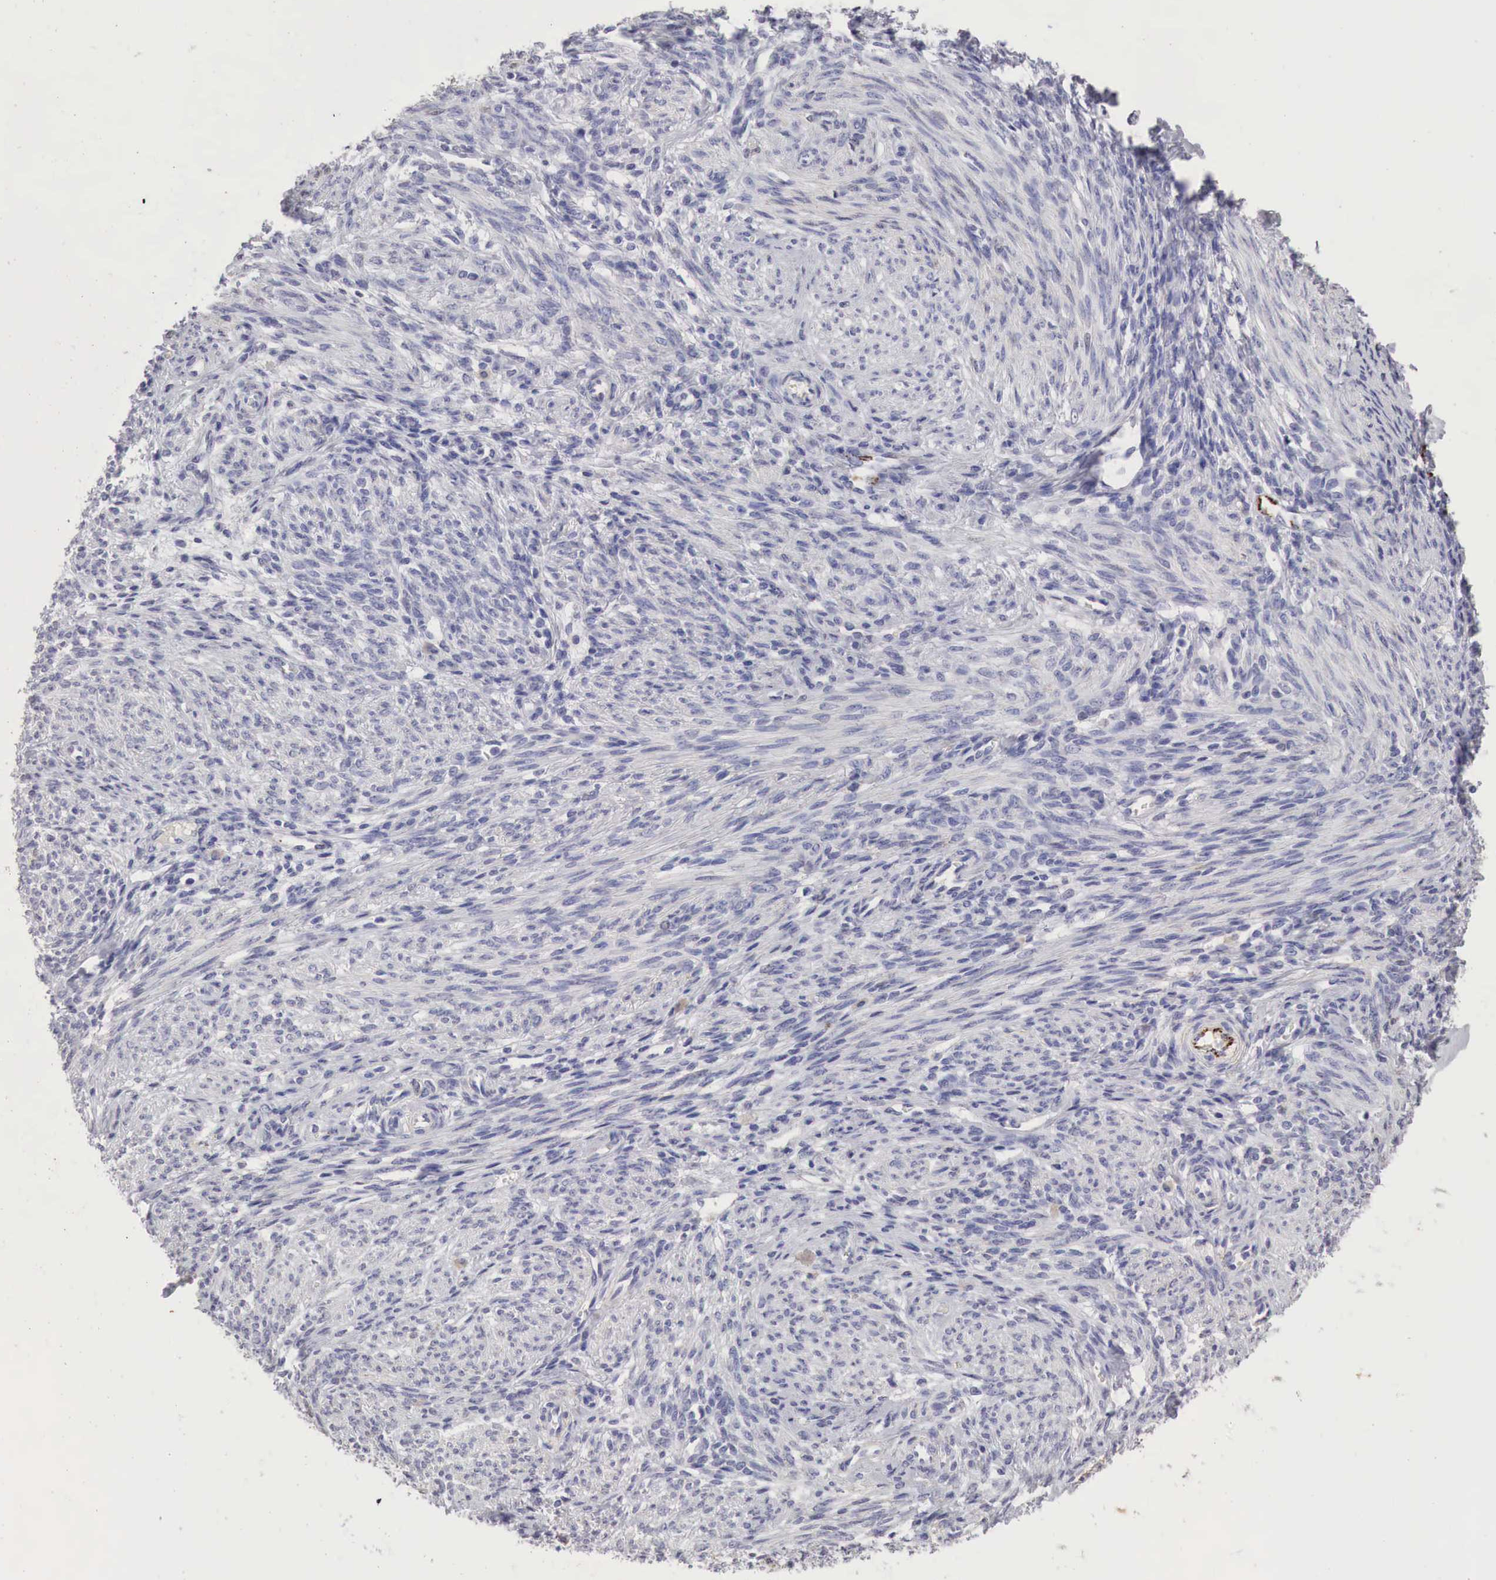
{"staining": {"intensity": "negative", "quantity": "none", "location": "none"}, "tissue": "endometrium", "cell_type": "Cells in endometrial stroma", "image_type": "normal", "snomed": [{"axis": "morphology", "description": "Normal tissue, NOS"}, {"axis": "topography", "description": "Endometrium"}], "caption": "Immunohistochemistry (IHC) histopathology image of unremarkable endometrium: endometrium stained with DAB exhibits no significant protein staining in cells in endometrial stroma. (DAB (3,3'-diaminobenzidine) immunohistochemistry, high magnification).", "gene": "OTC", "patient": {"sex": "female", "age": 82}}